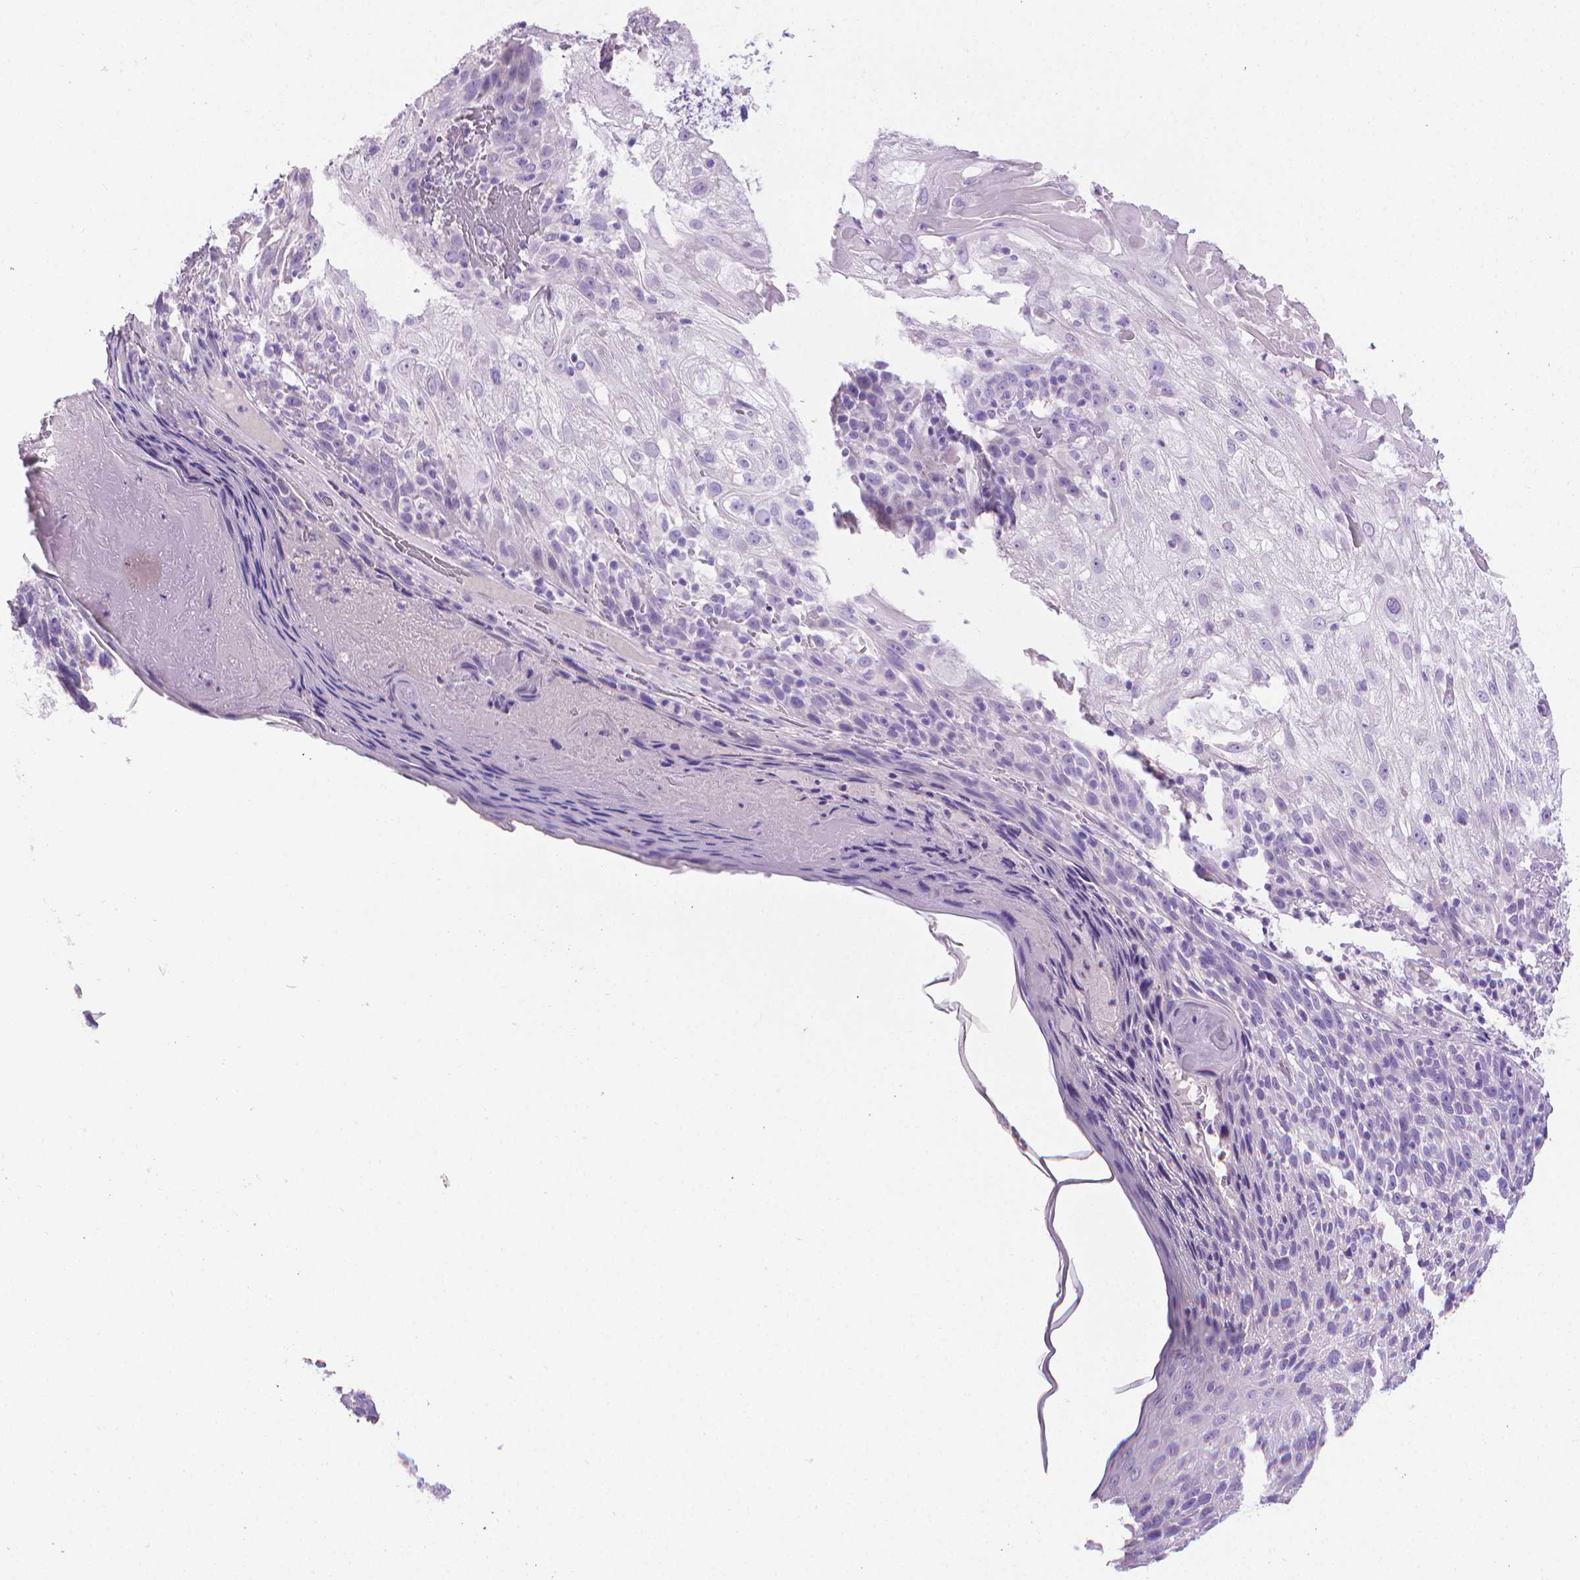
{"staining": {"intensity": "negative", "quantity": "none", "location": "none"}, "tissue": "skin cancer", "cell_type": "Tumor cells", "image_type": "cancer", "snomed": [{"axis": "morphology", "description": "Normal tissue, NOS"}, {"axis": "morphology", "description": "Squamous cell carcinoma, NOS"}, {"axis": "topography", "description": "Skin"}], "caption": "Immunohistochemistry (IHC) image of neoplastic tissue: human skin squamous cell carcinoma stained with DAB (3,3'-diaminobenzidine) reveals no significant protein positivity in tumor cells.", "gene": "PNMA2", "patient": {"sex": "female", "age": 83}}